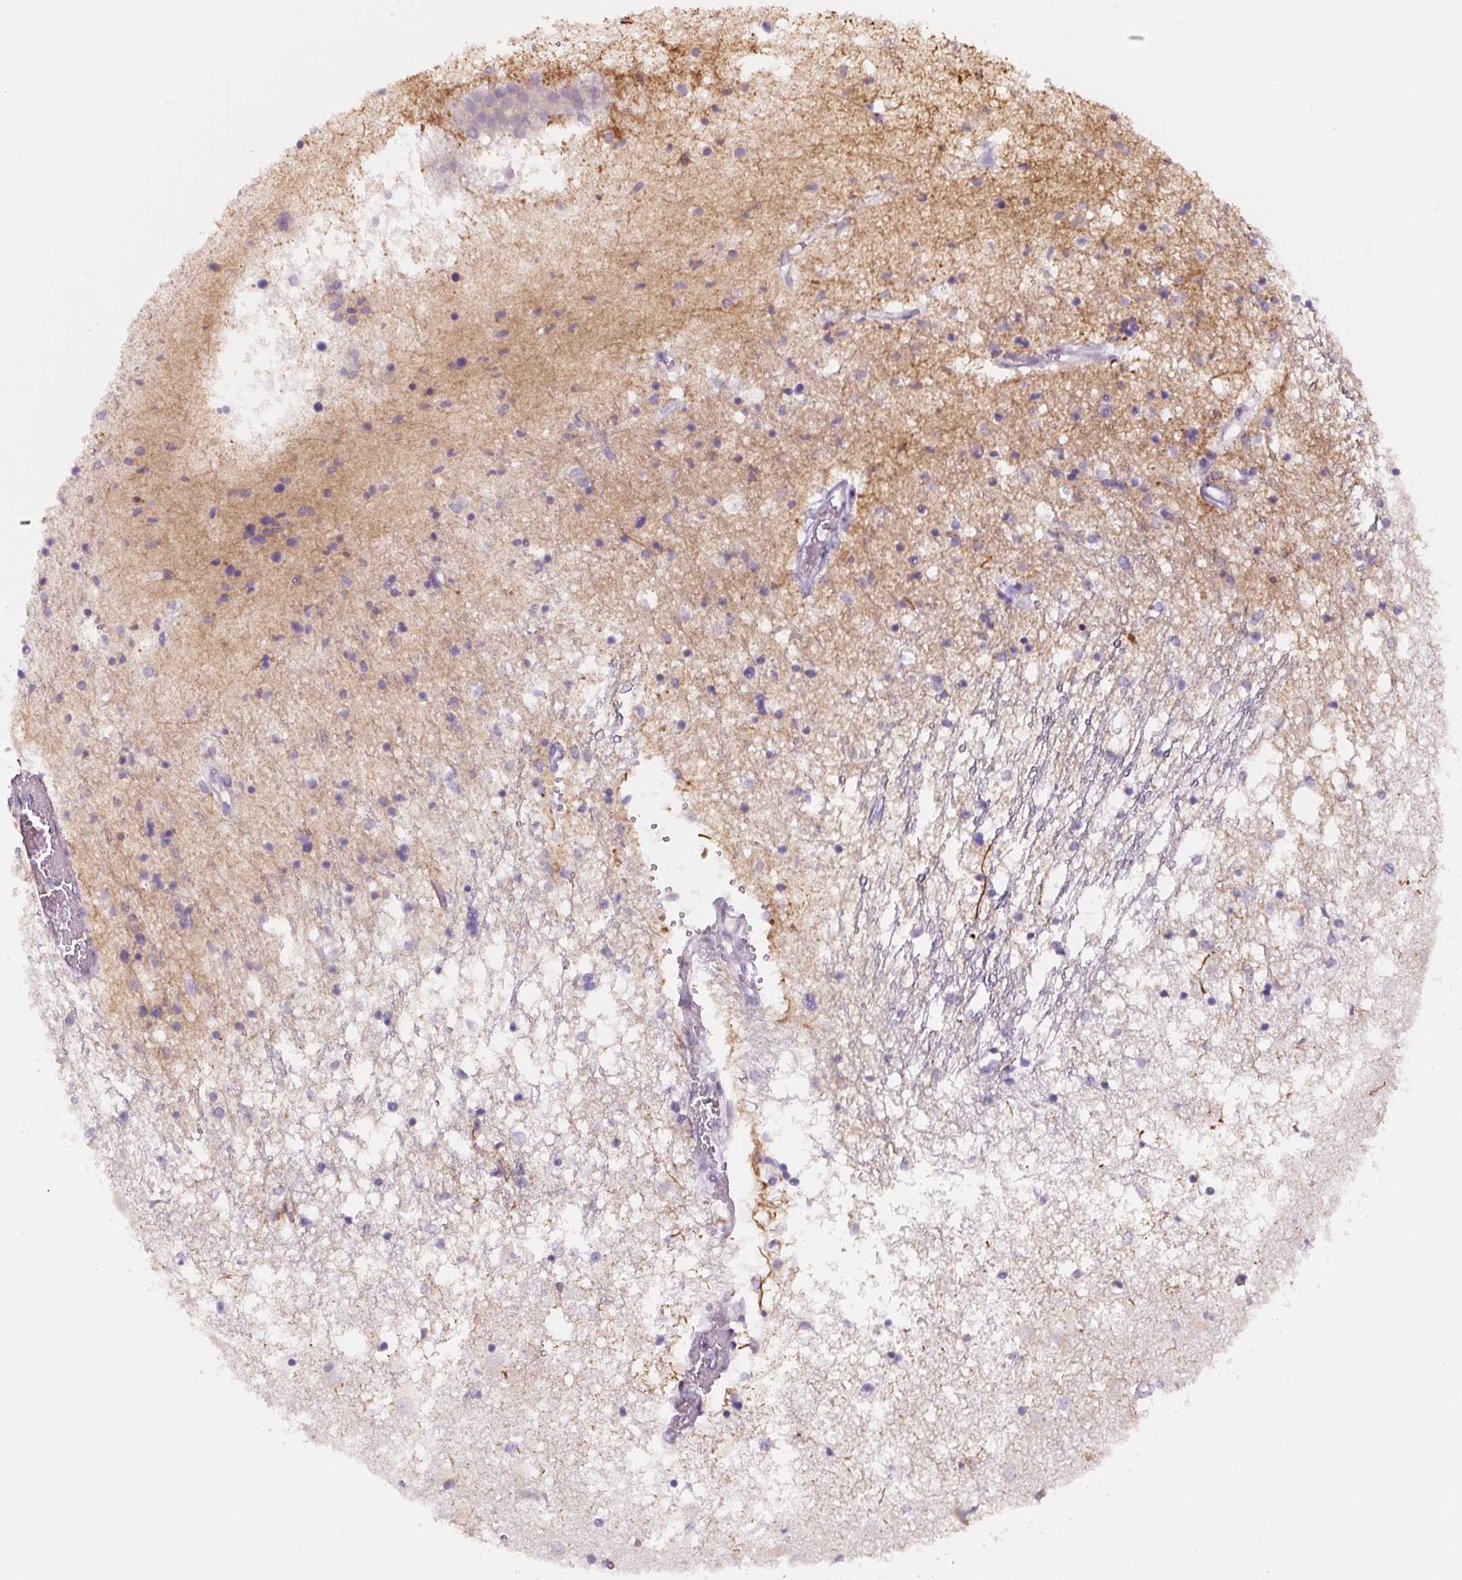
{"staining": {"intensity": "weak", "quantity": "<25%", "location": "cytoplasmic/membranous"}, "tissue": "caudate", "cell_type": "Glial cells", "image_type": "normal", "snomed": [{"axis": "morphology", "description": "Normal tissue, NOS"}, {"axis": "topography", "description": "Lateral ventricle wall"}], "caption": "DAB (3,3'-diaminobenzidine) immunohistochemical staining of benign caudate exhibits no significant staining in glial cells. (DAB immunohistochemistry (IHC) visualized using brightfield microscopy, high magnification).", "gene": "YIF1B", "patient": {"sex": "male", "age": 70}}